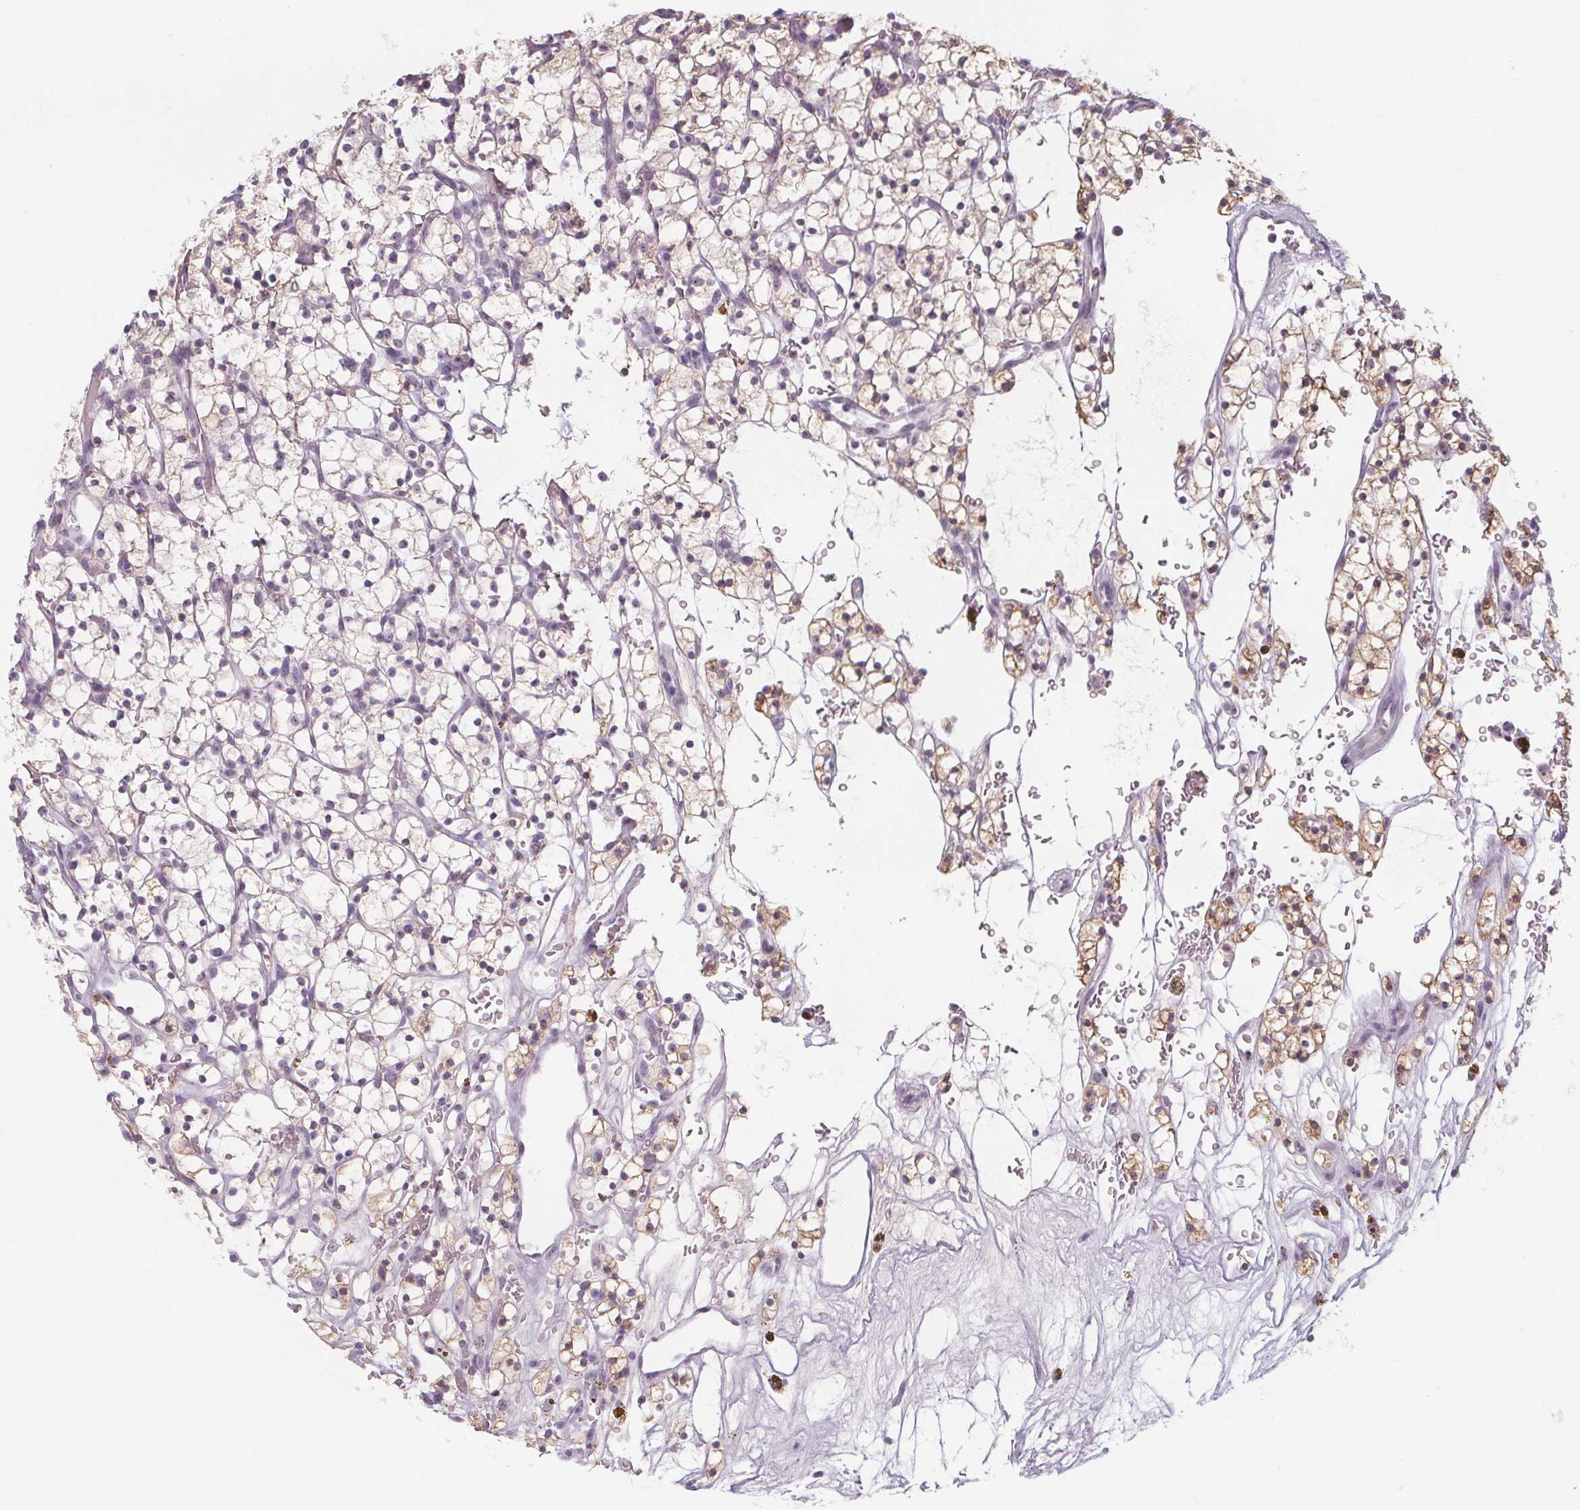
{"staining": {"intensity": "moderate", "quantity": "25%-75%", "location": "cytoplasmic/membranous,nuclear"}, "tissue": "renal cancer", "cell_type": "Tumor cells", "image_type": "cancer", "snomed": [{"axis": "morphology", "description": "Adenocarcinoma, NOS"}, {"axis": "topography", "description": "Kidney"}], "caption": "Renal adenocarcinoma stained with DAB (3,3'-diaminobenzidine) immunohistochemistry reveals medium levels of moderate cytoplasmic/membranous and nuclear positivity in about 25%-75% of tumor cells.", "gene": "NOLC1", "patient": {"sex": "female", "age": 64}}